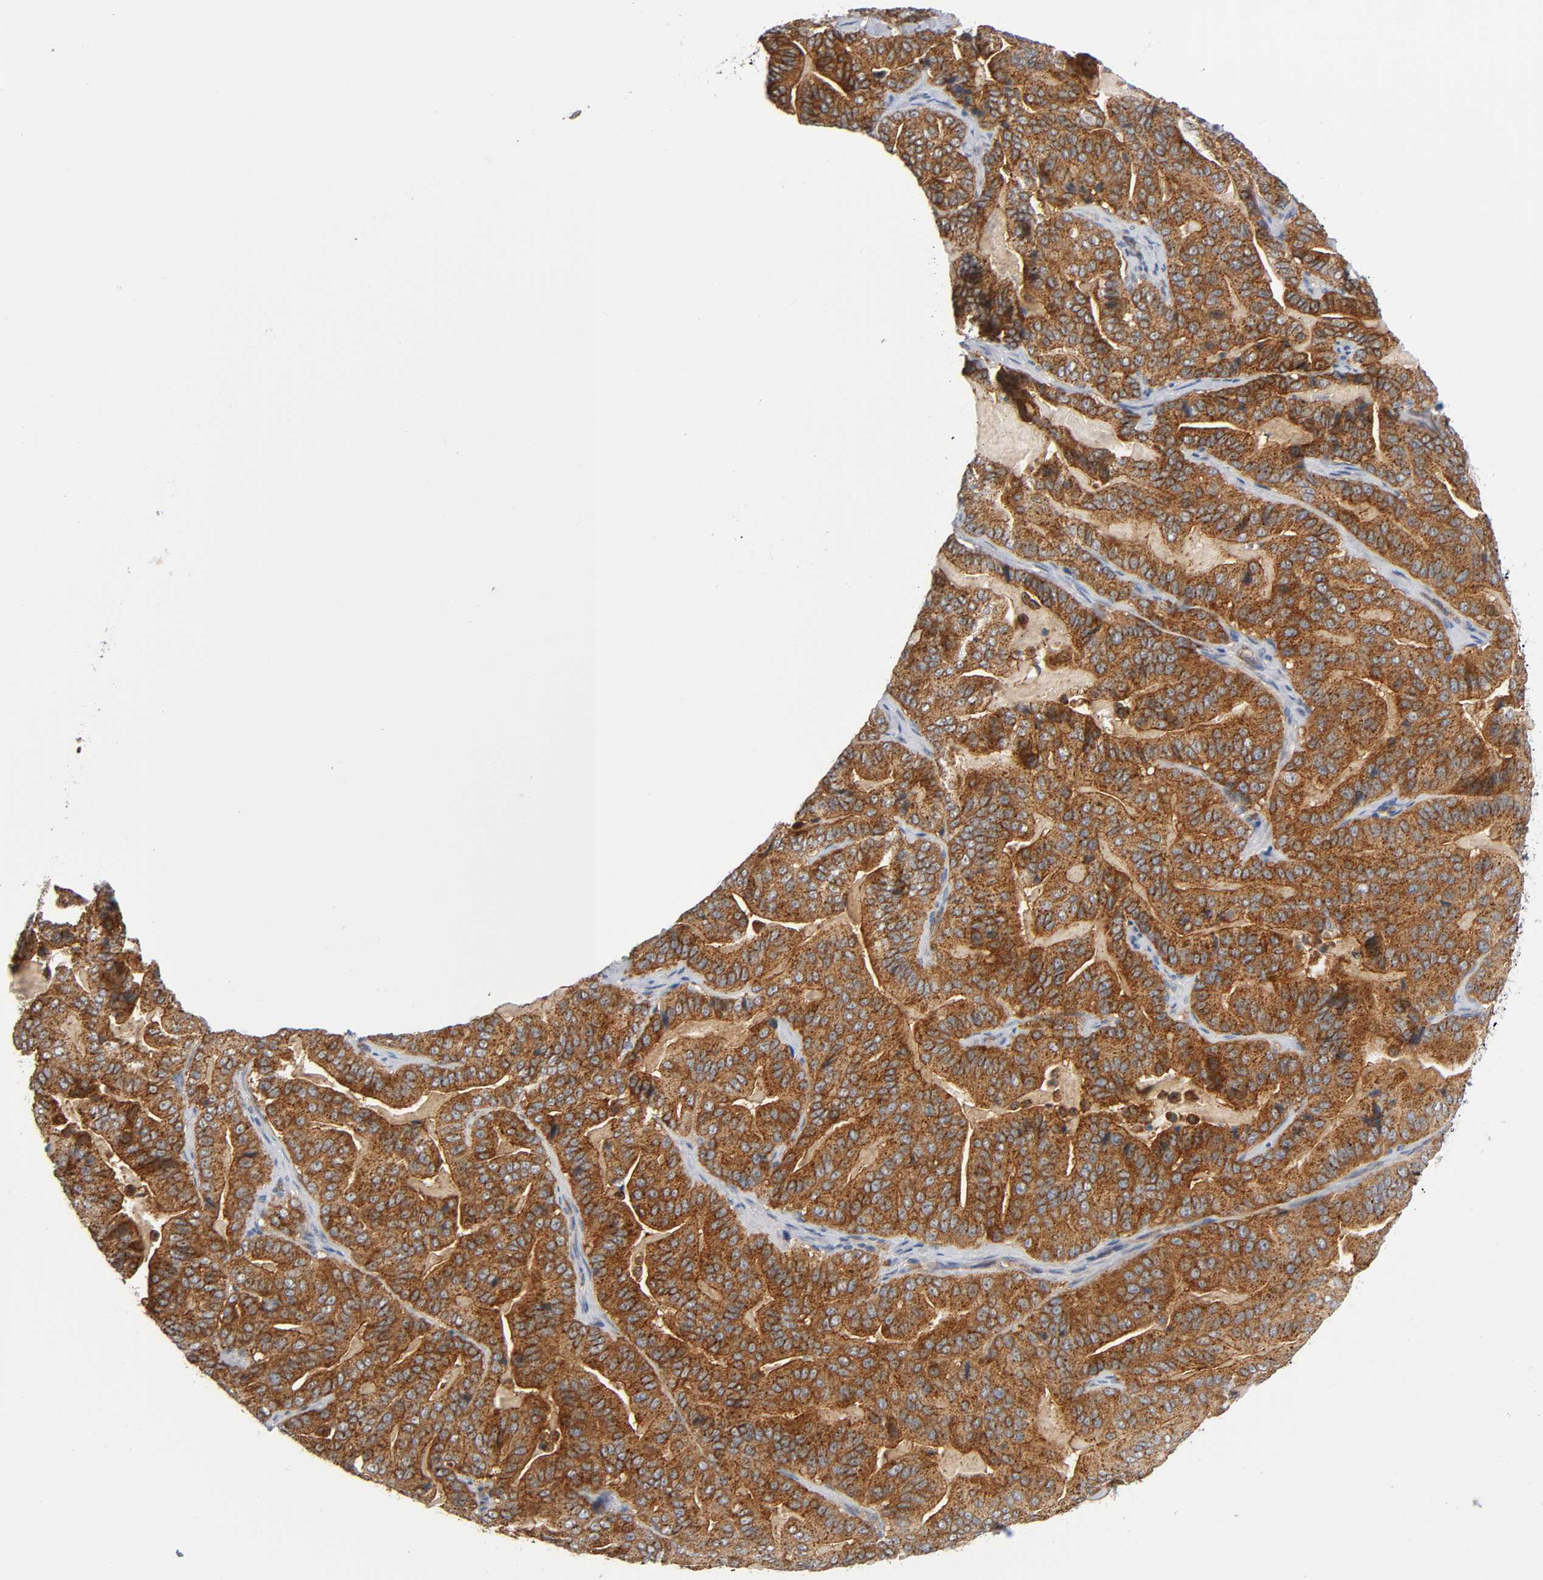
{"staining": {"intensity": "strong", "quantity": ">75%", "location": "cytoplasmic/membranous"}, "tissue": "pancreatic cancer", "cell_type": "Tumor cells", "image_type": "cancer", "snomed": [{"axis": "morphology", "description": "Adenocarcinoma, NOS"}, {"axis": "topography", "description": "Pancreas"}], "caption": "IHC (DAB (3,3'-diaminobenzidine)) staining of pancreatic cancer displays strong cytoplasmic/membranous protein staining in approximately >75% of tumor cells. (Brightfield microscopy of DAB IHC at high magnification).", "gene": "CD2AP", "patient": {"sex": "male", "age": 63}}